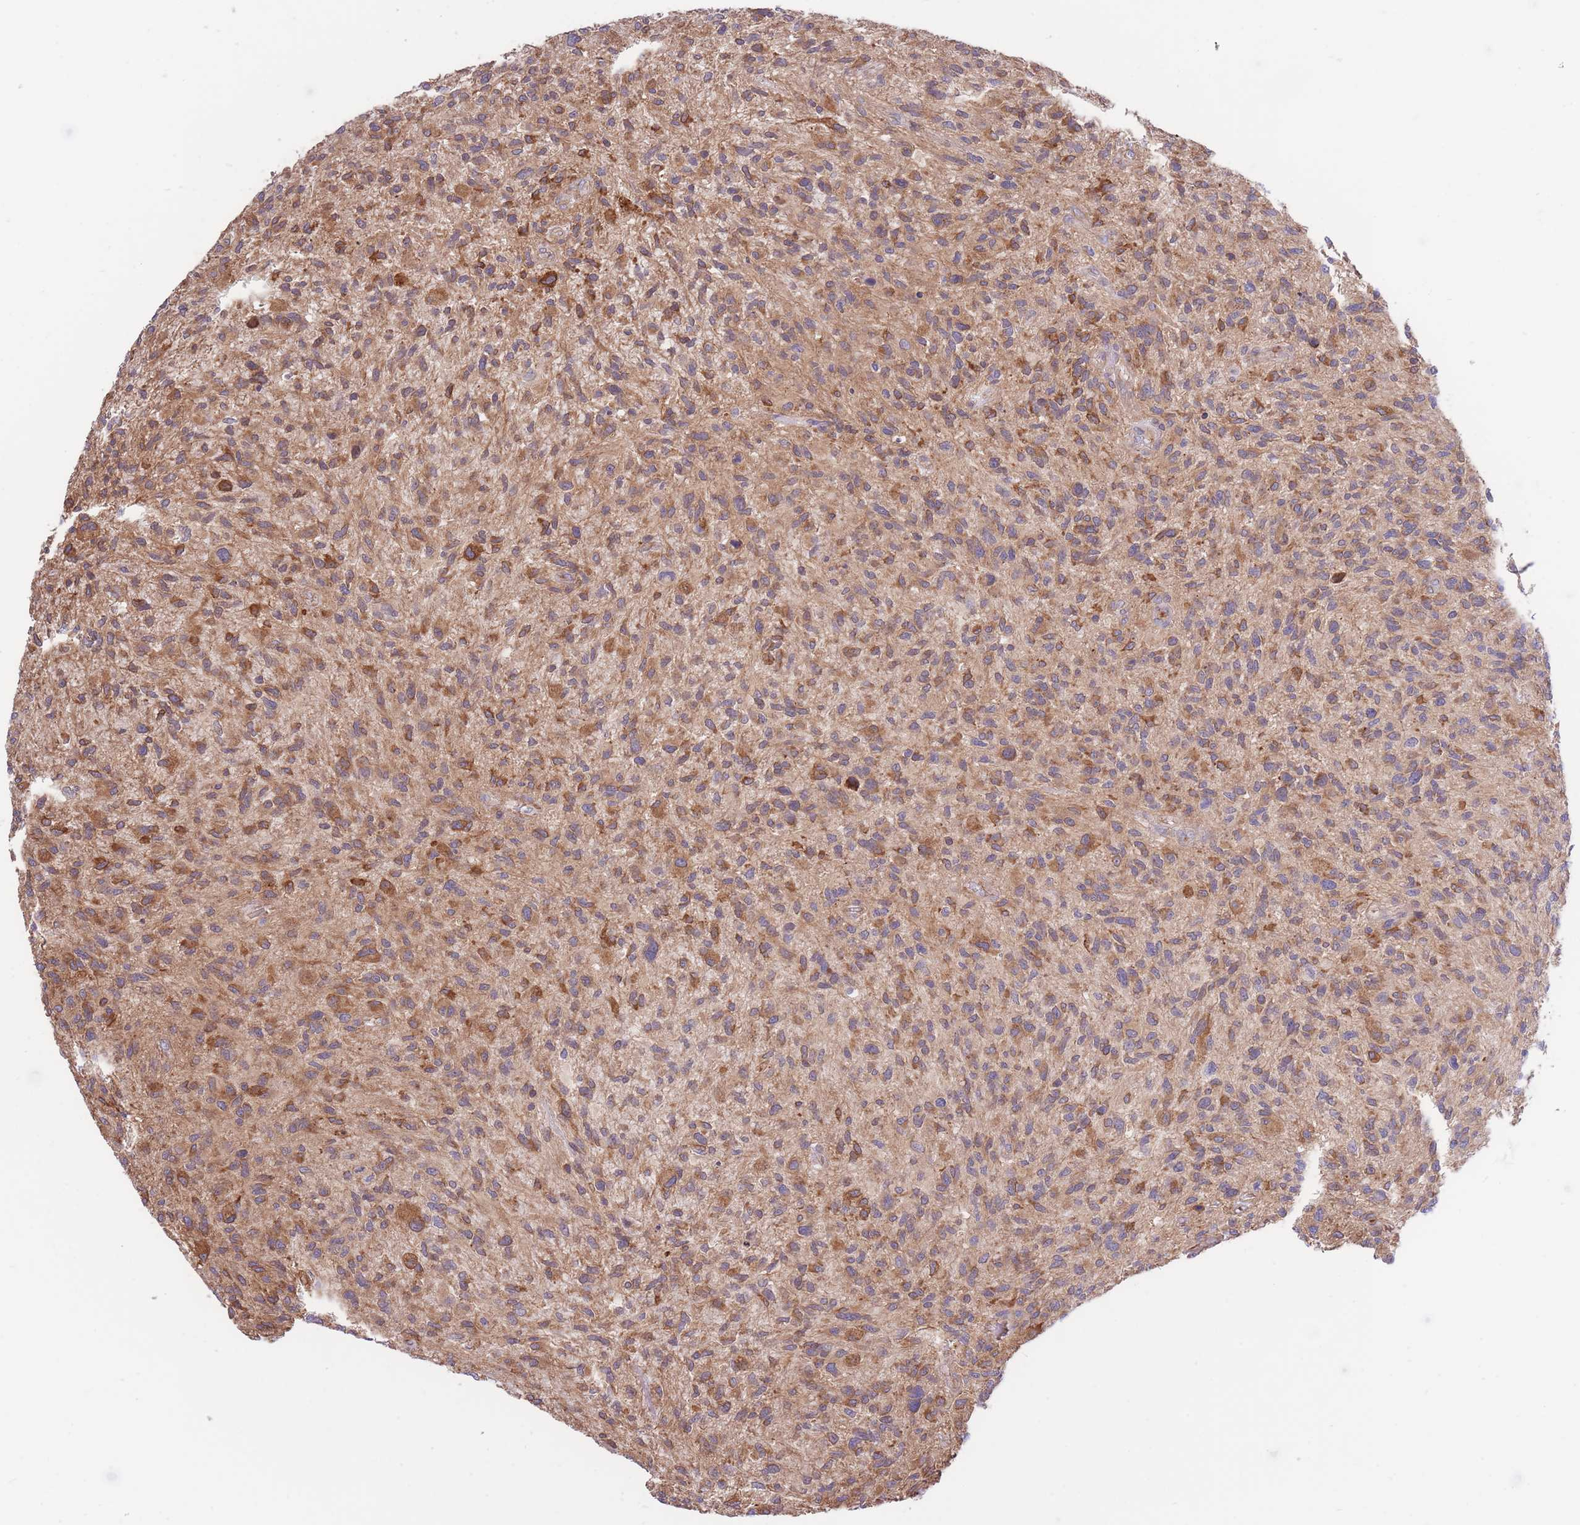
{"staining": {"intensity": "moderate", "quantity": ">75%", "location": "cytoplasmic/membranous"}, "tissue": "glioma", "cell_type": "Tumor cells", "image_type": "cancer", "snomed": [{"axis": "morphology", "description": "Glioma, malignant, High grade"}, {"axis": "topography", "description": "Brain"}], "caption": "Approximately >75% of tumor cells in glioma demonstrate moderate cytoplasmic/membranous protein staining as visualized by brown immunohistochemical staining.", "gene": "LRRN4CL", "patient": {"sex": "male", "age": 47}}